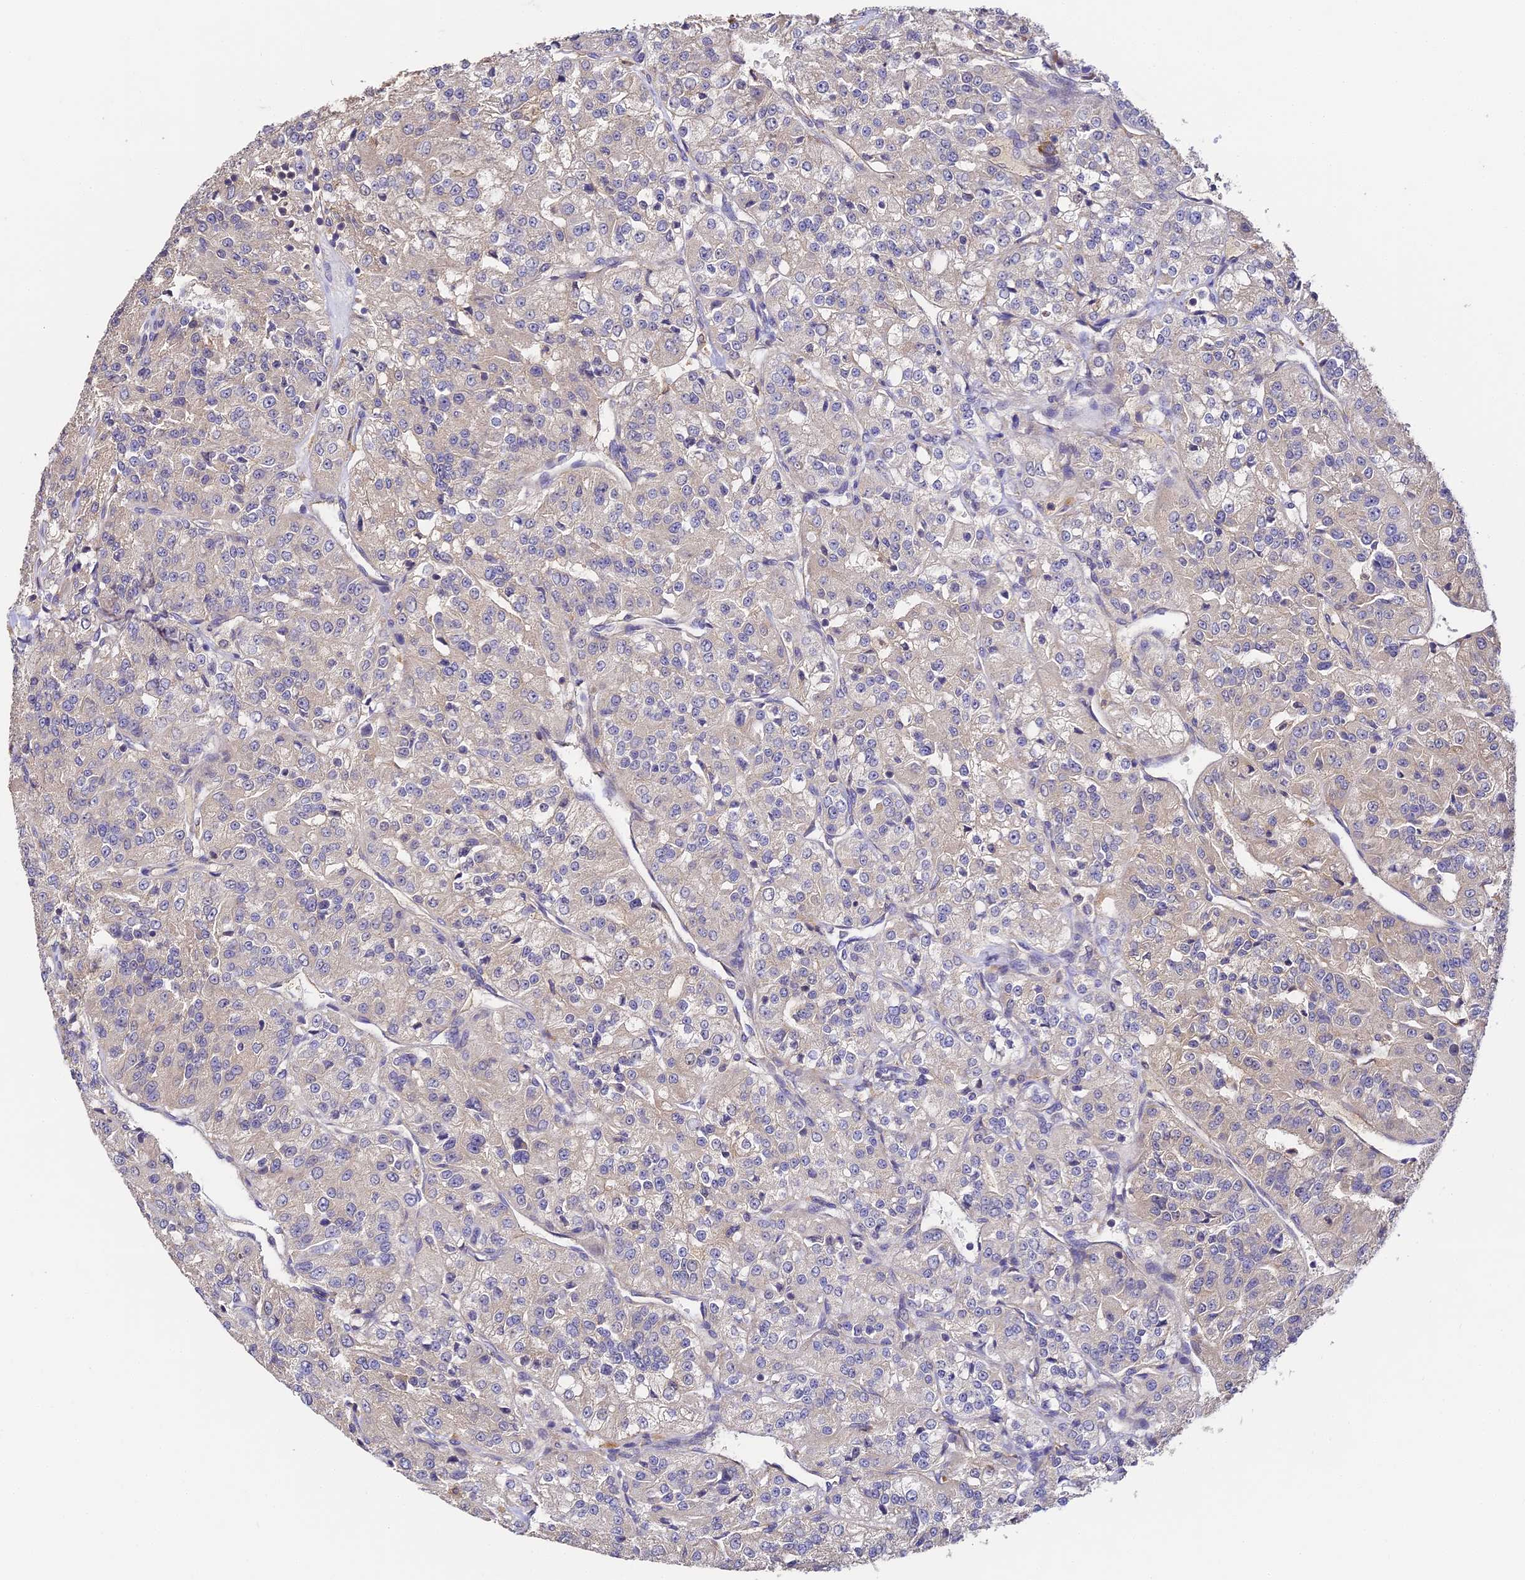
{"staining": {"intensity": "negative", "quantity": "none", "location": "none"}, "tissue": "renal cancer", "cell_type": "Tumor cells", "image_type": "cancer", "snomed": [{"axis": "morphology", "description": "Adenocarcinoma, NOS"}, {"axis": "topography", "description": "Kidney"}], "caption": "Renal cancer was stained to show a protein in brown. There is no significant positivity in tumor cells. (DAB immunohistochemistry, high magnification).", "gene": "YAE1", "patient": {"sex": "female", "age": 63}}